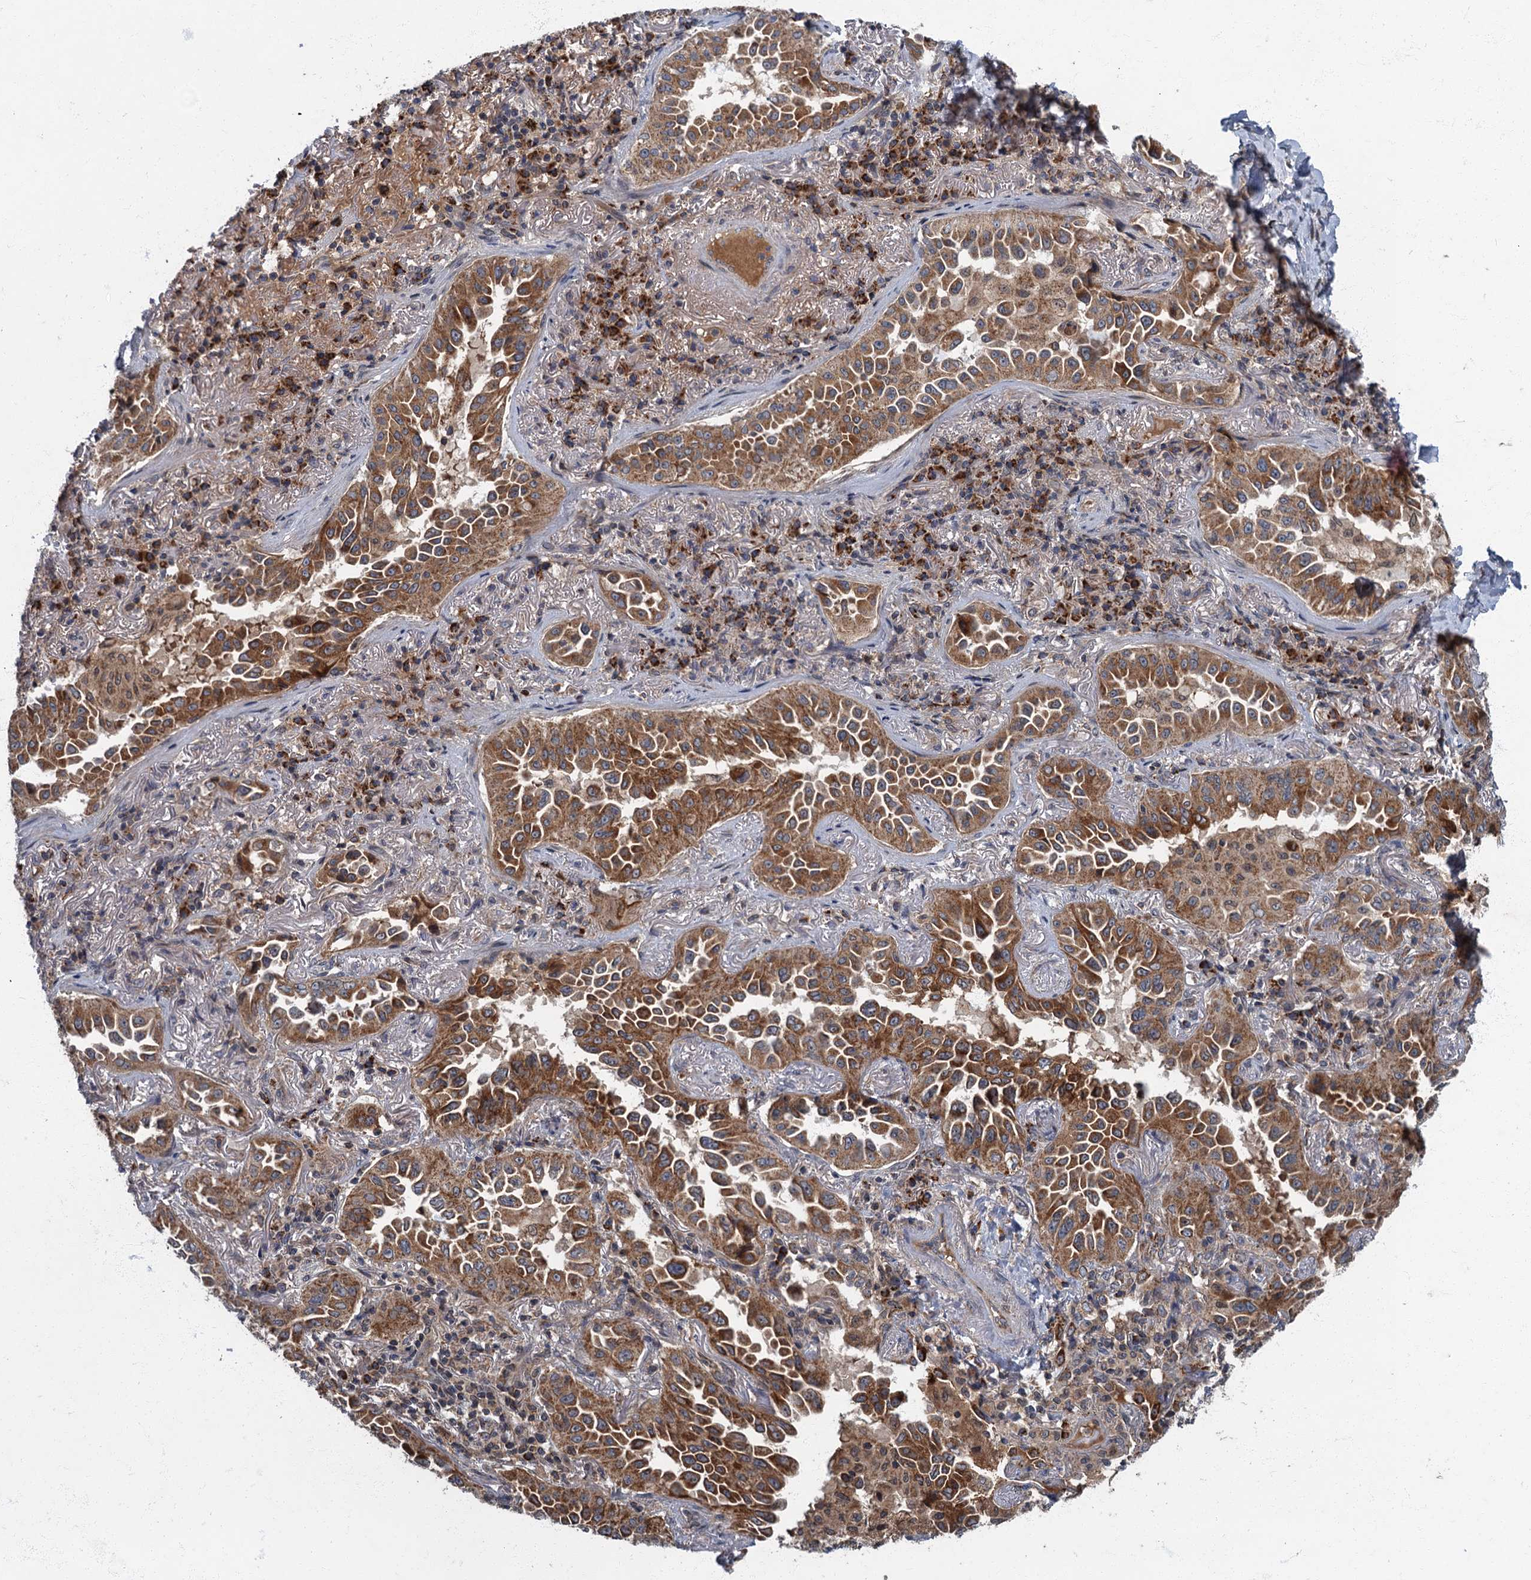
{"staining": {"intensity": "moderate", "quantity": ">75%", "location": "cytoplasmic/membranous"}, "tissue": "lung cancer", "cell_type": "Tumor cells", "image_type": "cancer", "snomed": [{"axis": "morphology", "description": "Adenocarcinoma, NOS"}, {"axis": "topography", "description": "Lung"}], "caption": "Lung adenocarcinoma stained with a brown dye demonstrates moderate cytoplasmic/membranous positive expression in approximately >75% of tumor cells.", "gene": "SLC11A2", "patient": {"sex": "female", "age": 69}}